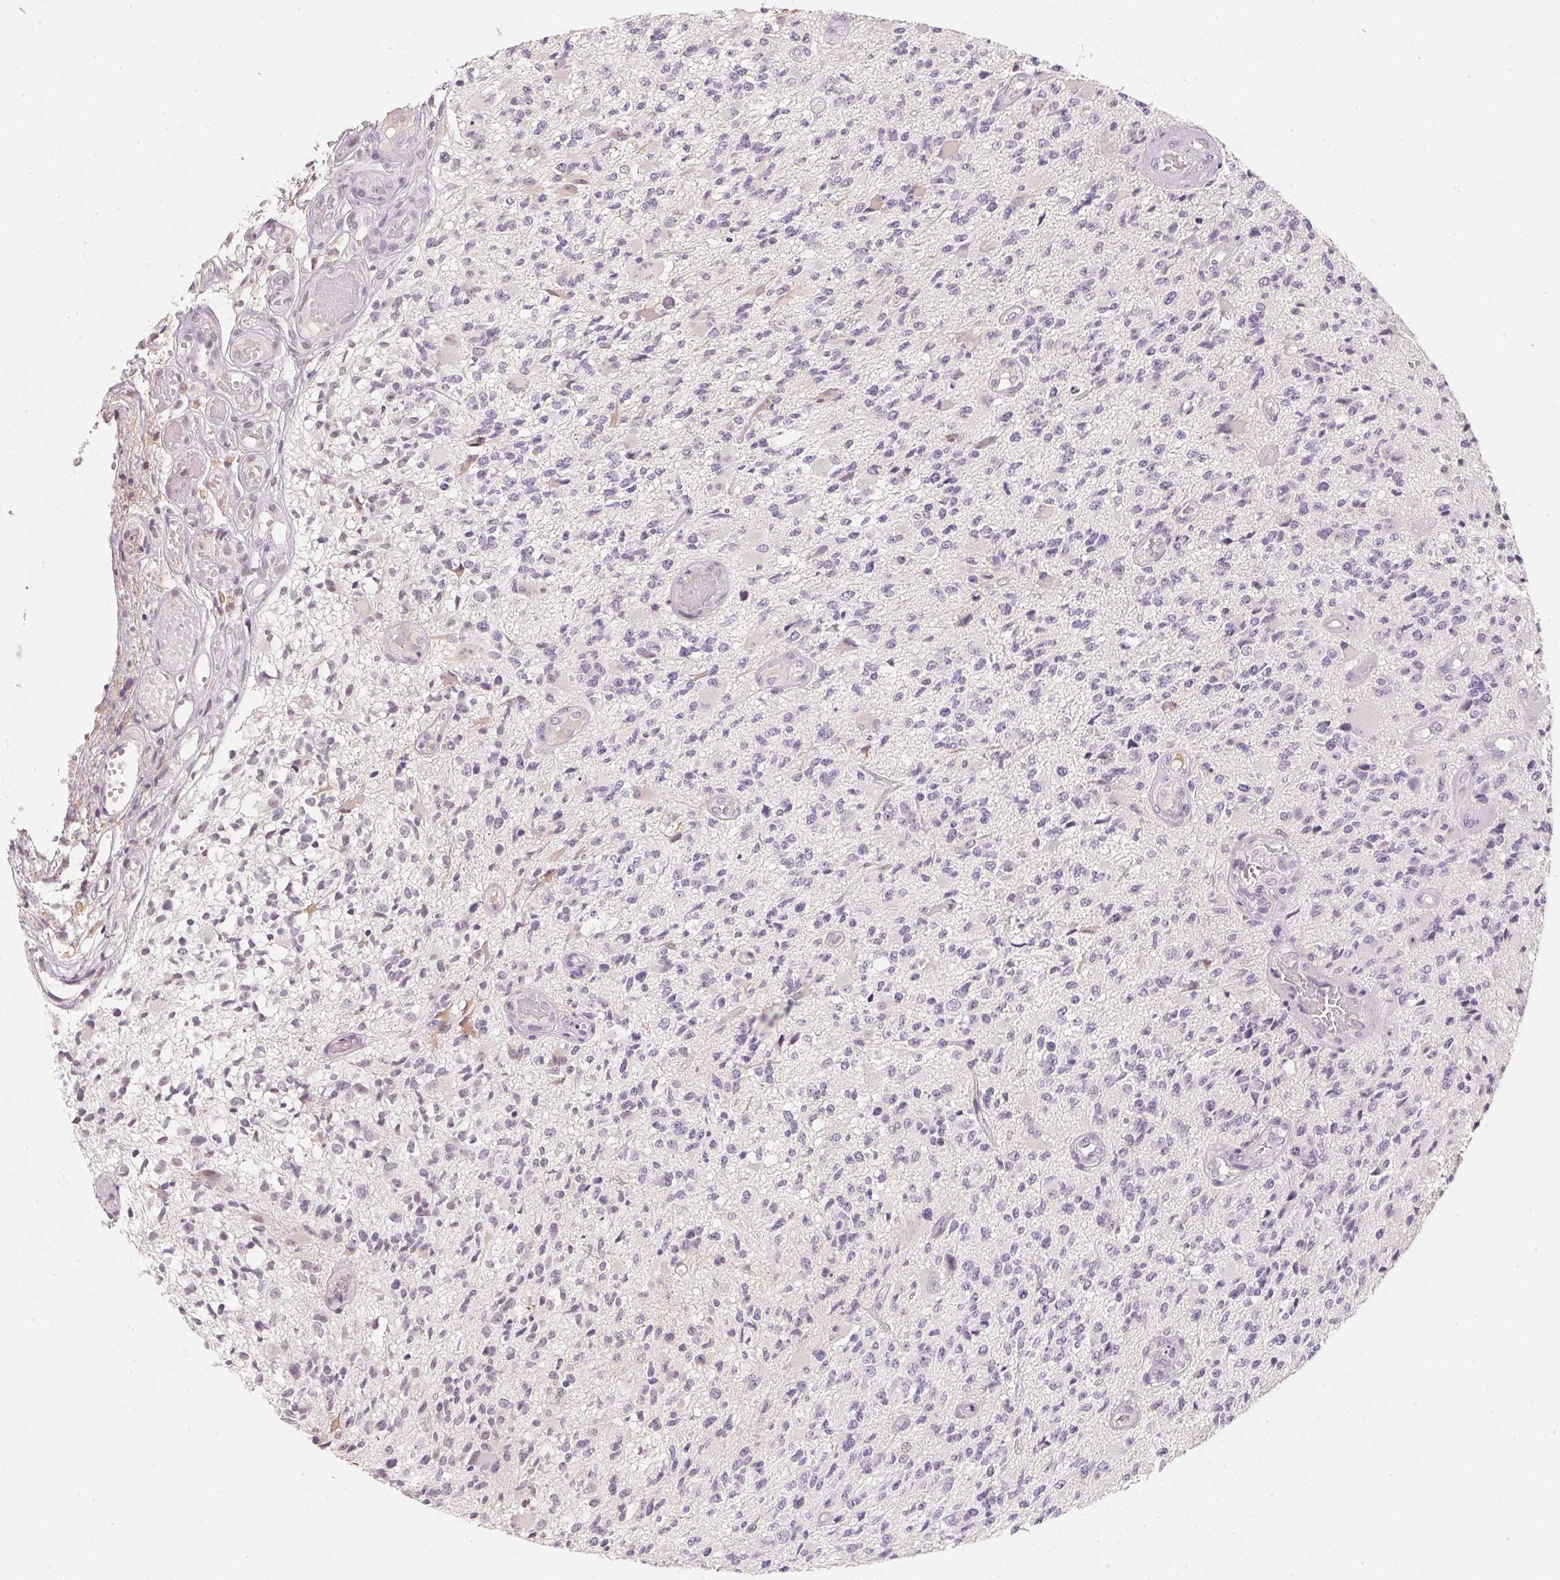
{"staining": {"intensity": "negative", "quantity": "none", "location": "none"}, "tissue": "glioma", "cell_type": "Tumor cells", "image_type": "cancer", "snomed": [{"axis": "morphology", "description": "Glioma, malignant, High grade"}, {"axis": "topography", "description": "Brain"}], "caption": "An IHC histopathology image of glioma is shown. There is no staining in tumor cells of glioma. The staining was performed using DAB to visualize the protein expression in brown, while the nuclei were stained in blue with hematoxylin (Magnification: 20x).", "gene": "CFAP276", "patient": {"sex": "female", "age": 63}}